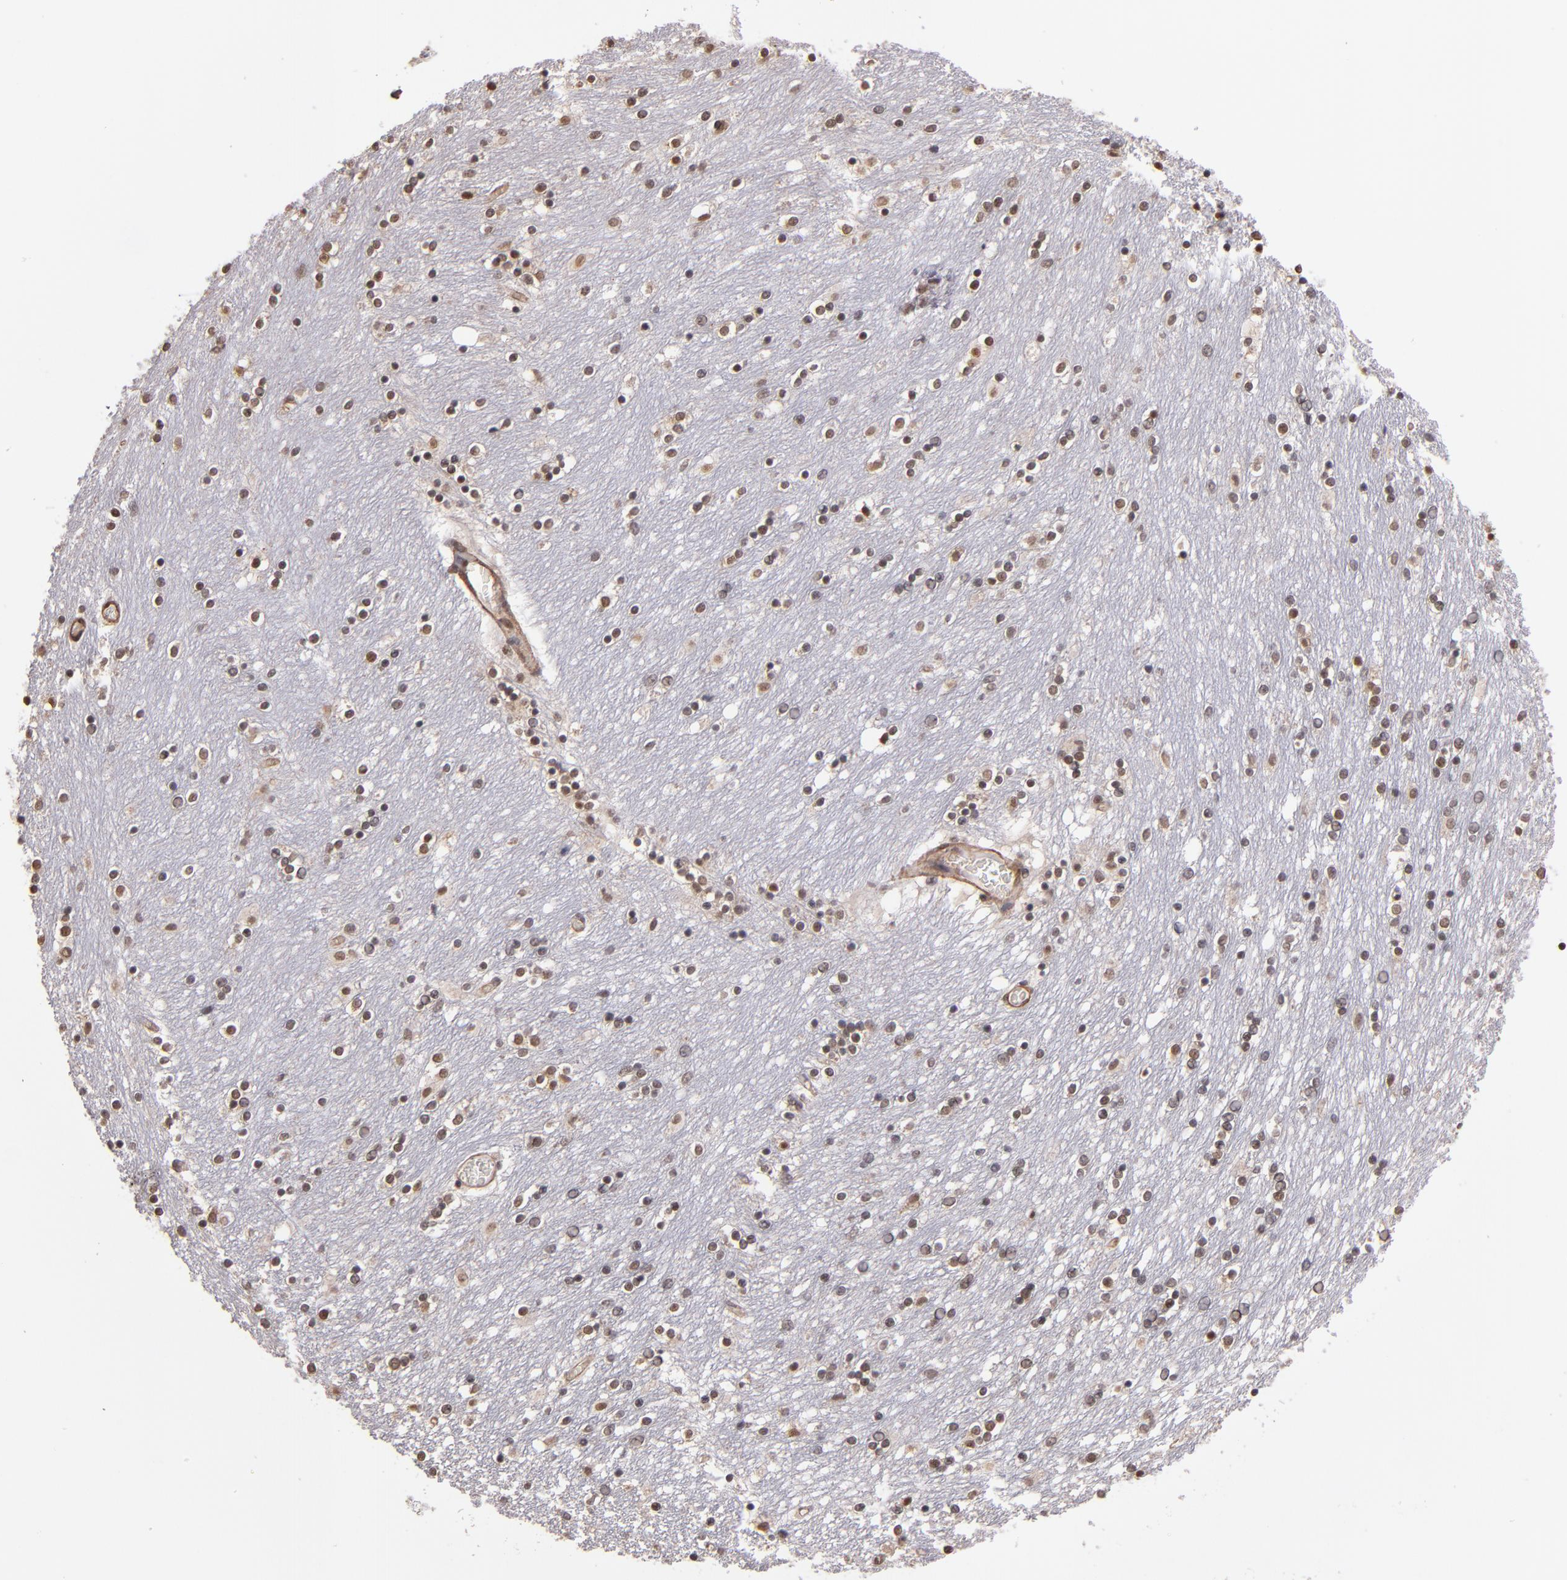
{"staining": {"intensity": "moderate", "quantity": ">75%", "location": "nuclear"}, "tissue": "caudate", "cell_type": "Glial cells", "image_type": "normal", "snomed": [{"axis": "morphology", "description": "Normal tissue, NOS"}, {"axis": "topography", "description": "Lateral ventricle wall"}], "caption": "The image demonstrates staining of normal caudate, revealing moderate nuclear protein expression (brown color) within glial cells. Nuclei are stained in blue.", "gene": "TERF2", "patient": {"sex": "female", "age": 54}}